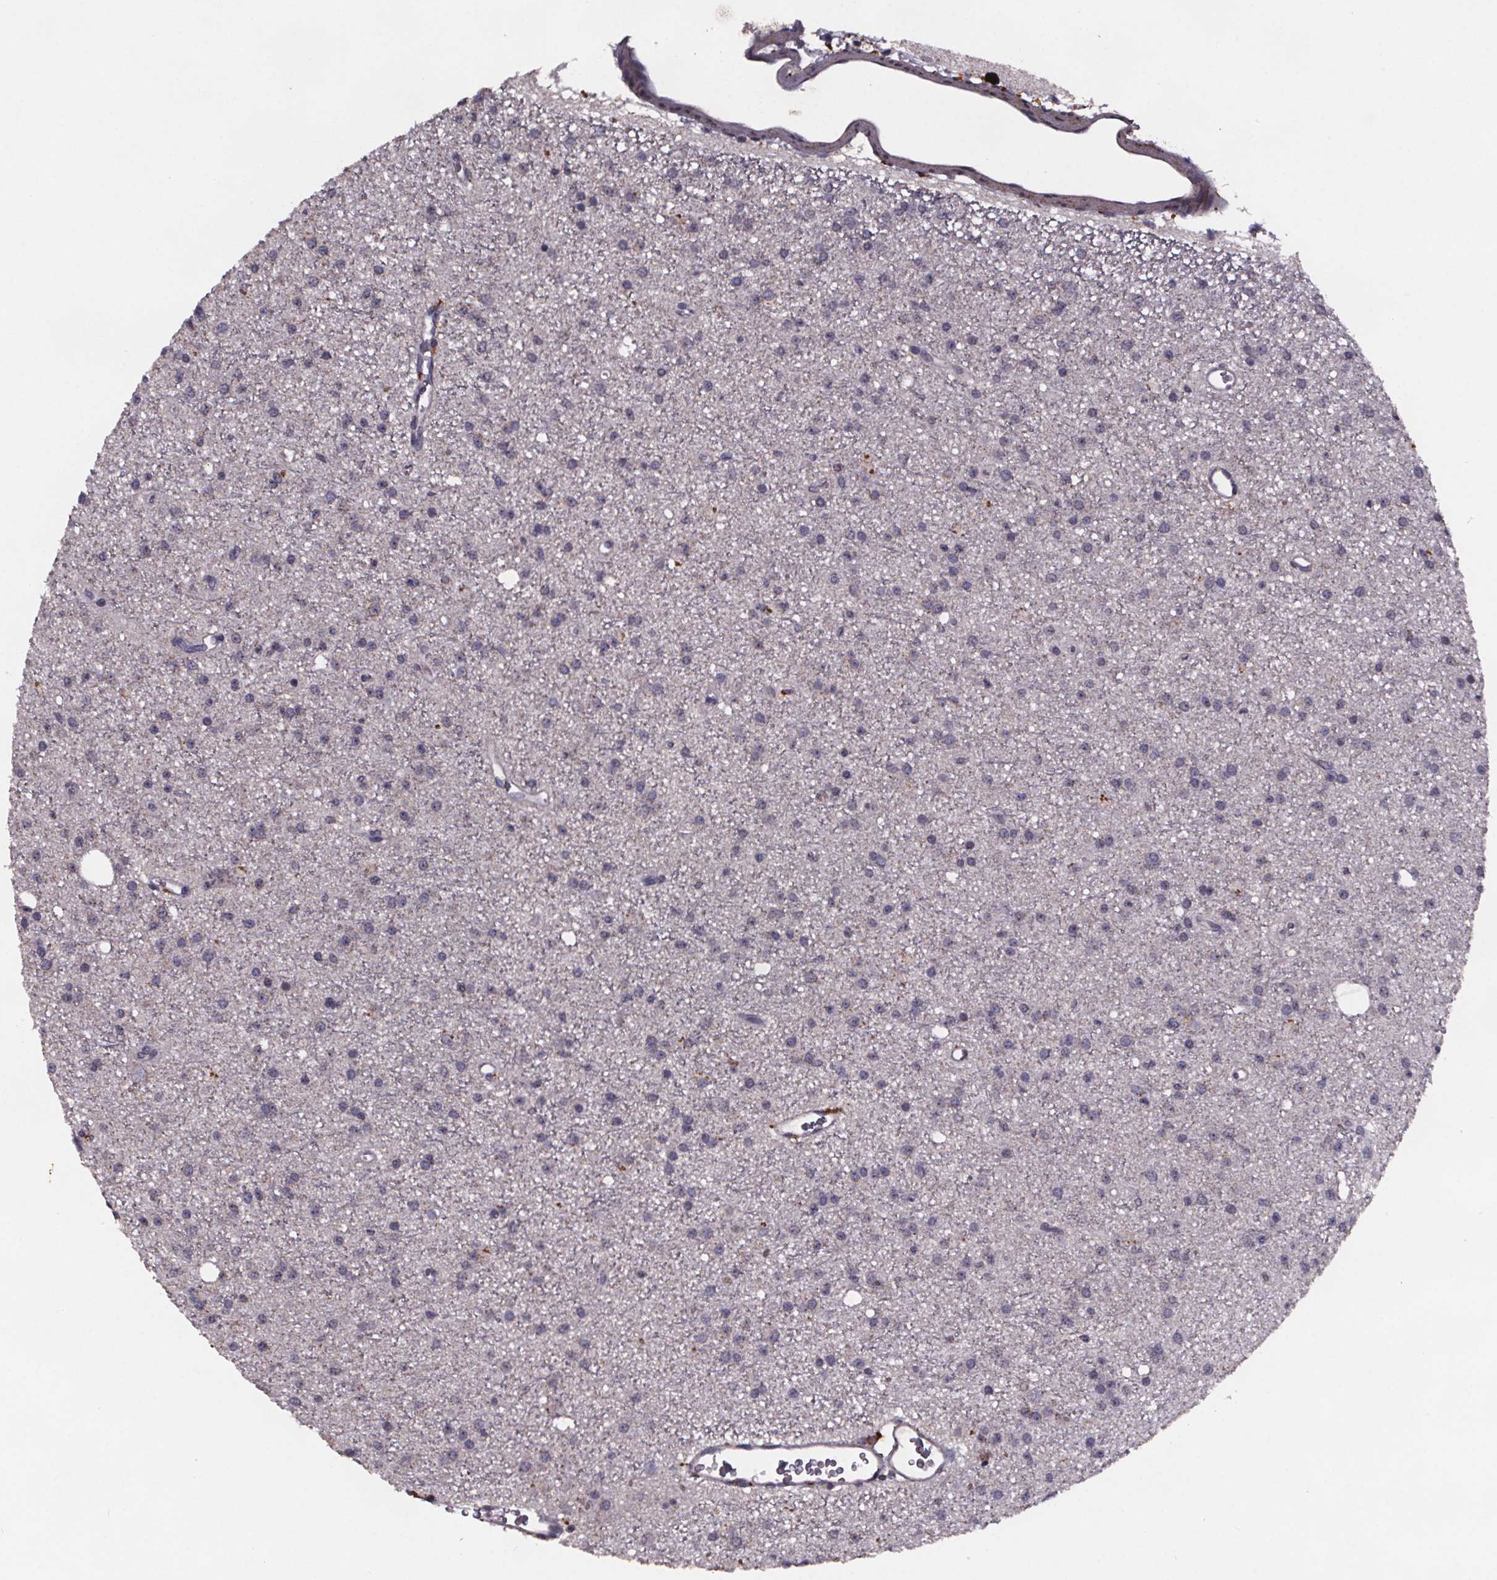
{"staining": {"intensity": "negative", "quantity": "none", "location": "none"}, "tissue": "glioma", "cell_type": "Tumor cells", "image_type": "cancer", "snomed": [{"axis": "morphology", "description": "Glioma, malignant, Low grade"}, {"axis": "topography", "description": "Brain"}], "caption": "There is no significant positivity in tumor cells of glioma.", "gene": "PALLD", "patient": {"sex": "male", "age": 27}}